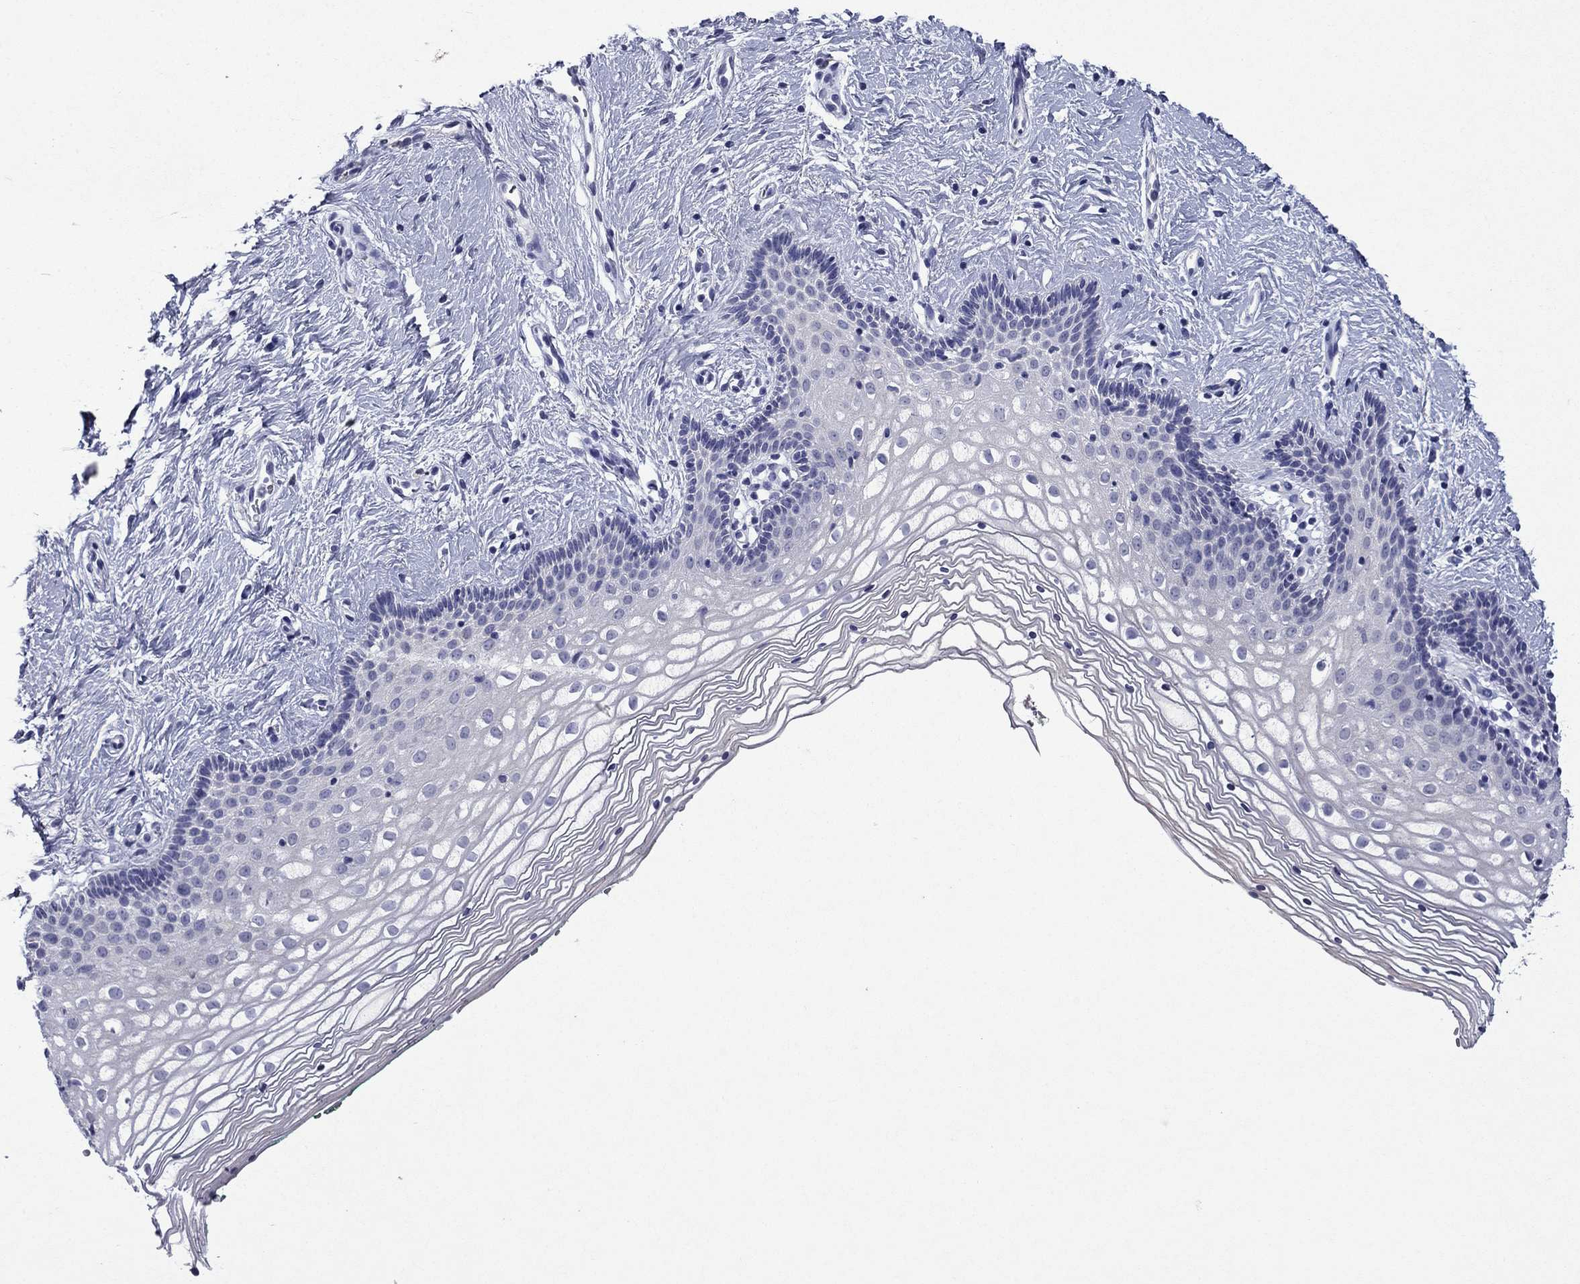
{"staining": {"intensity": "negative", "quantity": "none", "location": "none"}, "tissue": "vagina", "cell_type": "Squamous epithelial cells", "image_type": "normal", "snomed": [{"axis": "morphology", "description": "Normal tissue, NOS"}, {"axis": "topography", "description": "Vagina"}], "caption": "A high-resolution image shows immunohistochemistry staining of benign vagina, which displays no significant expression in squamous epithelial cells.", "gene": "CFAP119", "patient": {"sex": "female", "age": 36}}